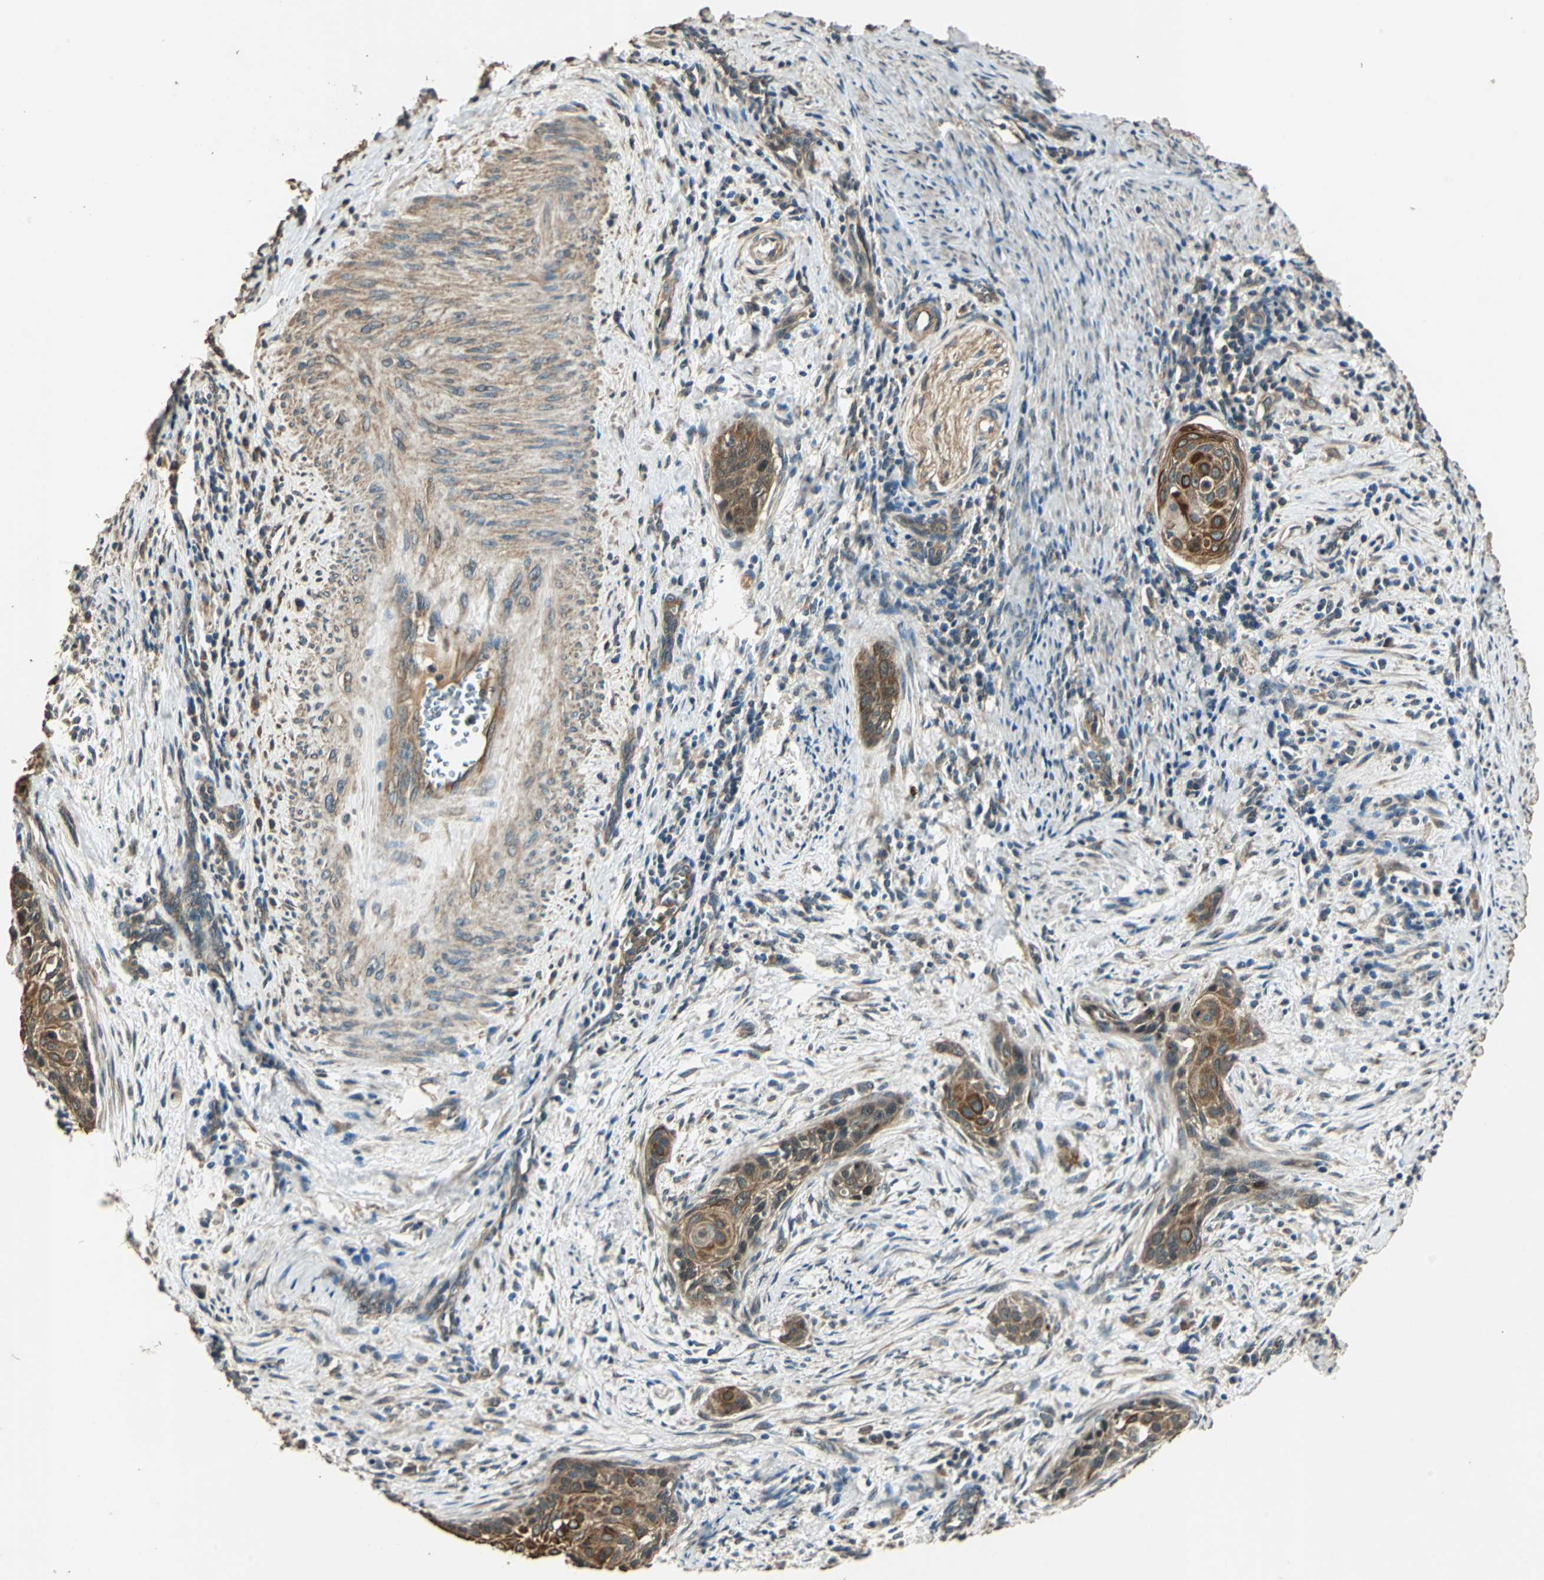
{"staining": {"intensity": "moderate", "quantity": ">75%", "location": "cytoplasmic/membranous"}, "tissue": "cervical cancer", "cell_type": "Tumor cells", "image_type": "cancer", "snomed": [{"axis": "morphology", "description": "Squamous cell carcinoma, NOS"}, {"axis": "topography", "description": "Cervix"}], "caption": "IHC image of neoplastic tissue: human cervical cancer (squamous cell carcinoma) stained using immunohistochemistry (IHC) shows medium levels of moderate protein expression localized specifically in the cytoplasmic/membranous of tumor cells, appearing as a cytoplasmic/membranous brown color.", "gene": "TMPRSS4", "patient": {"sex": "female", "age": 33}}